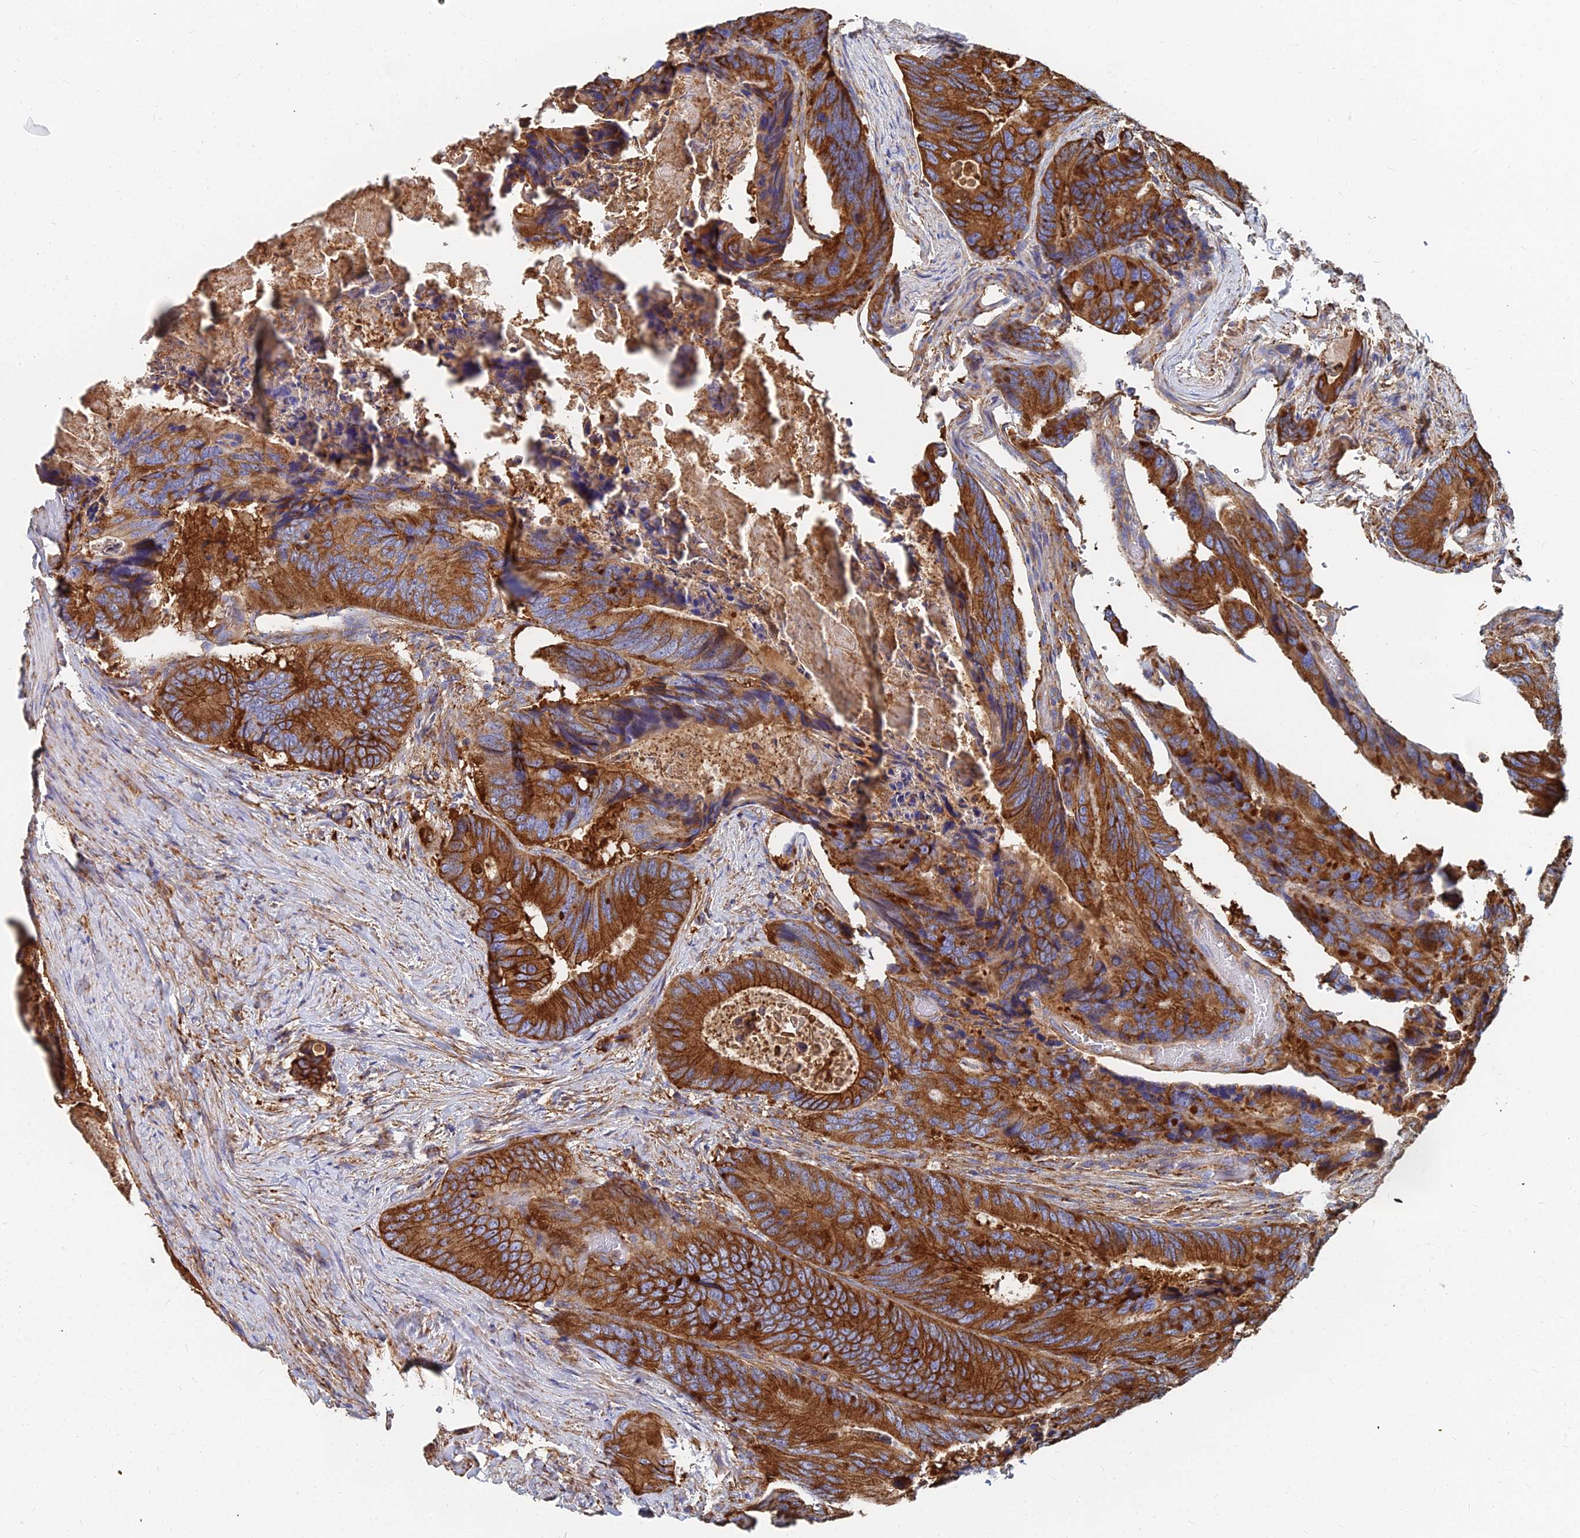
{"staining": {"intensity": "strong", "quantity": ">75%", "location": "cytoplasmic/membranous"}, "tissue": "colorectal cancer", "cell_type": "Tumor cells", "image_type": "cancer", "snomed": [{"axis": "morphology", "description": "Adenocarcinoma, NOS"}, {"axis": "topography", "description": "Colon"}], "caption": "Adenocarcinoma (colorectal) stained with DAB immunohistochemistry displays high levels of strong cytoplasmic/membranous expression in about >75% of tumor cells.", "gene": "GPR42", "patient": {"sex": "male", "age": 84}}